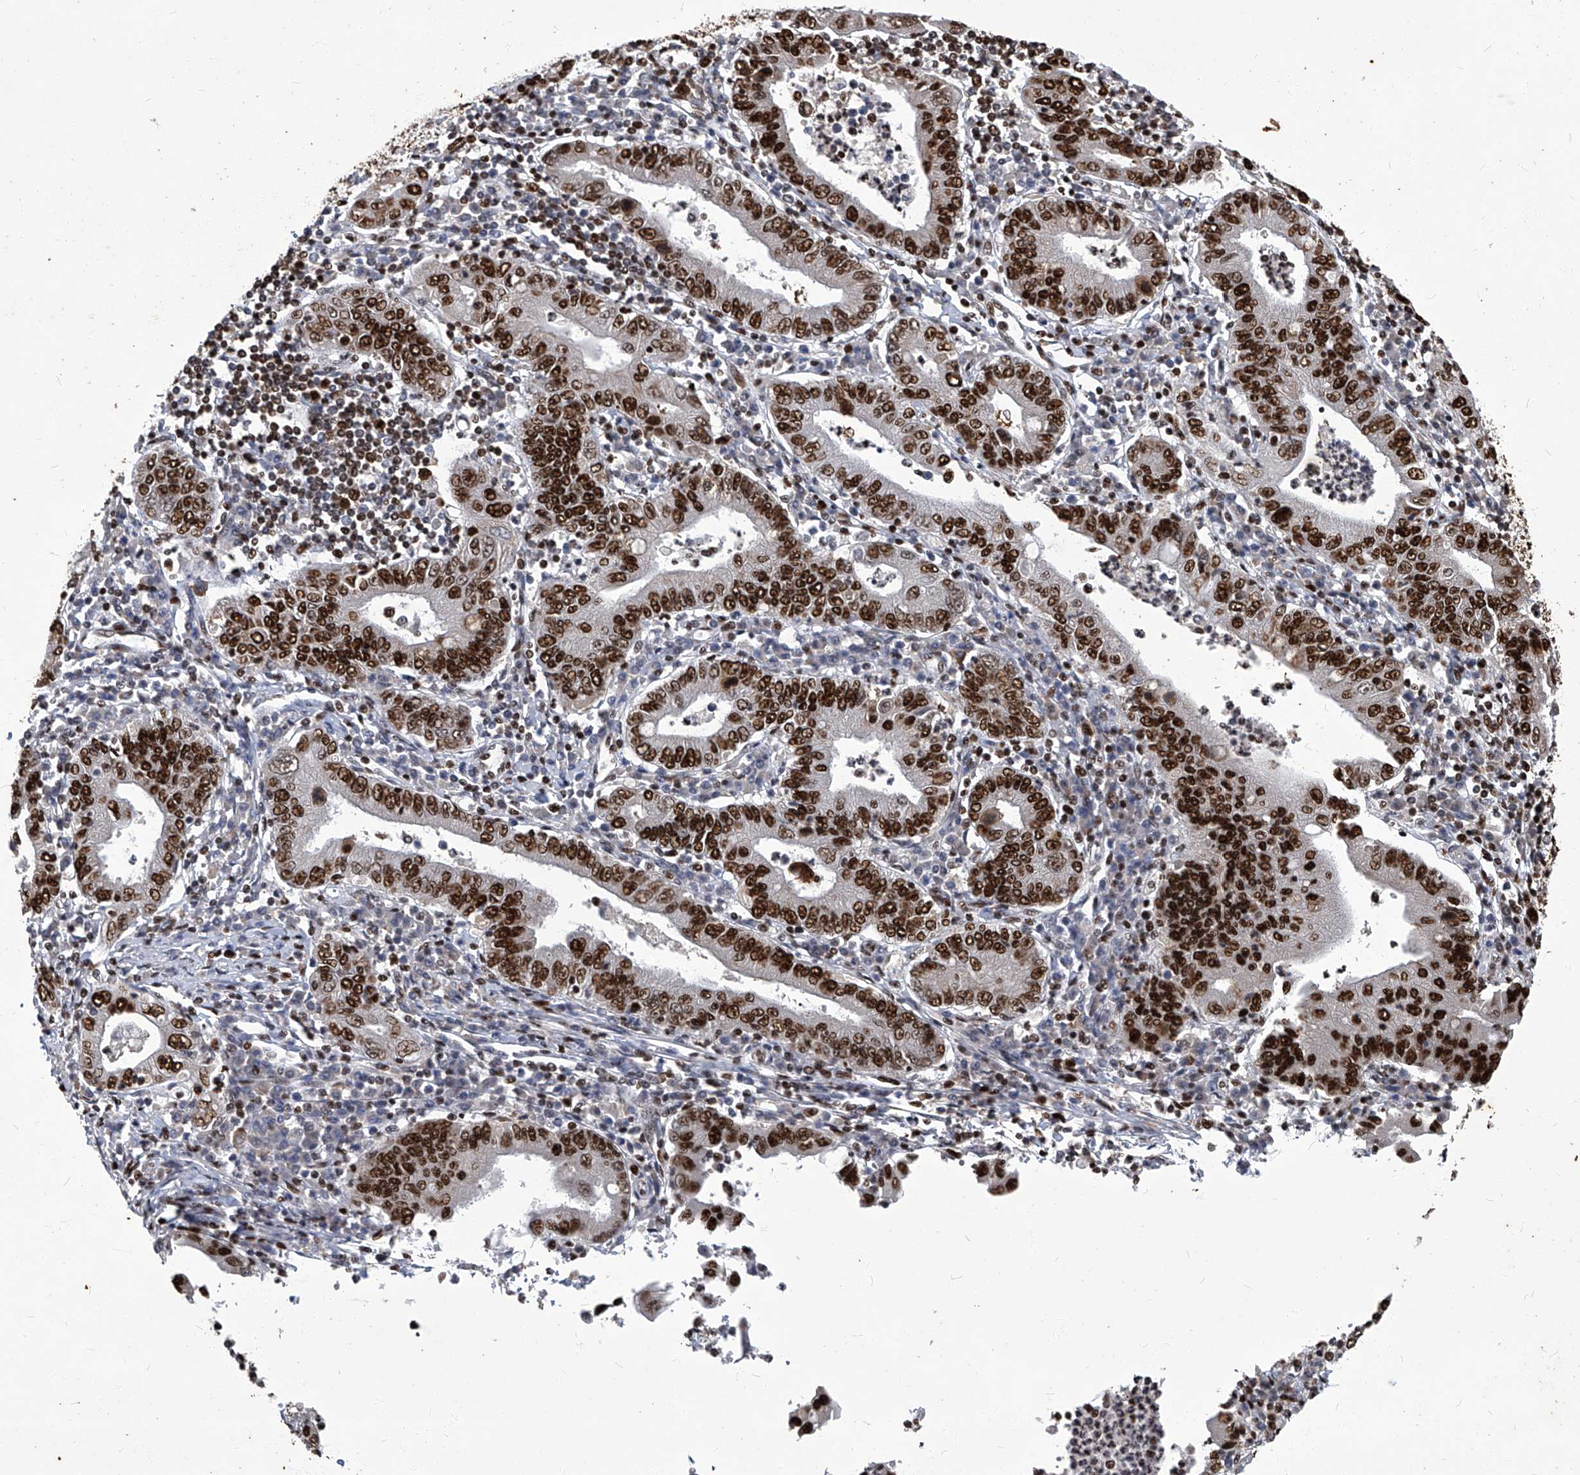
{"staining": {"intensity": "strong", "quantity": ">75%", "location": "nuclear"}, "tissue": "stomach cancer", "cell_type": "Tumor cells", "image_type": "cancer", "snomed": [{"axis": "morphology", "description": "Normal tissue, NOS"}, {"axis": "morphology", "description": "Adenocarcinoma, NOS"}, {"axis": "topography", "description": "Esophagus"}, {"axis": "topography", "description": "Stomach, upper"}, {"axis": "topography", "description": "Peripheral nerve tissue"}], "caption": "Approximately >75% of tumor cells in human stomach cancer (adenocarcinoma) display strong nuclear protein expression as visualized by brown immunohistochemical staining.", "gene": "HBP1", "patient": {"sex": "male", "age": 62}}